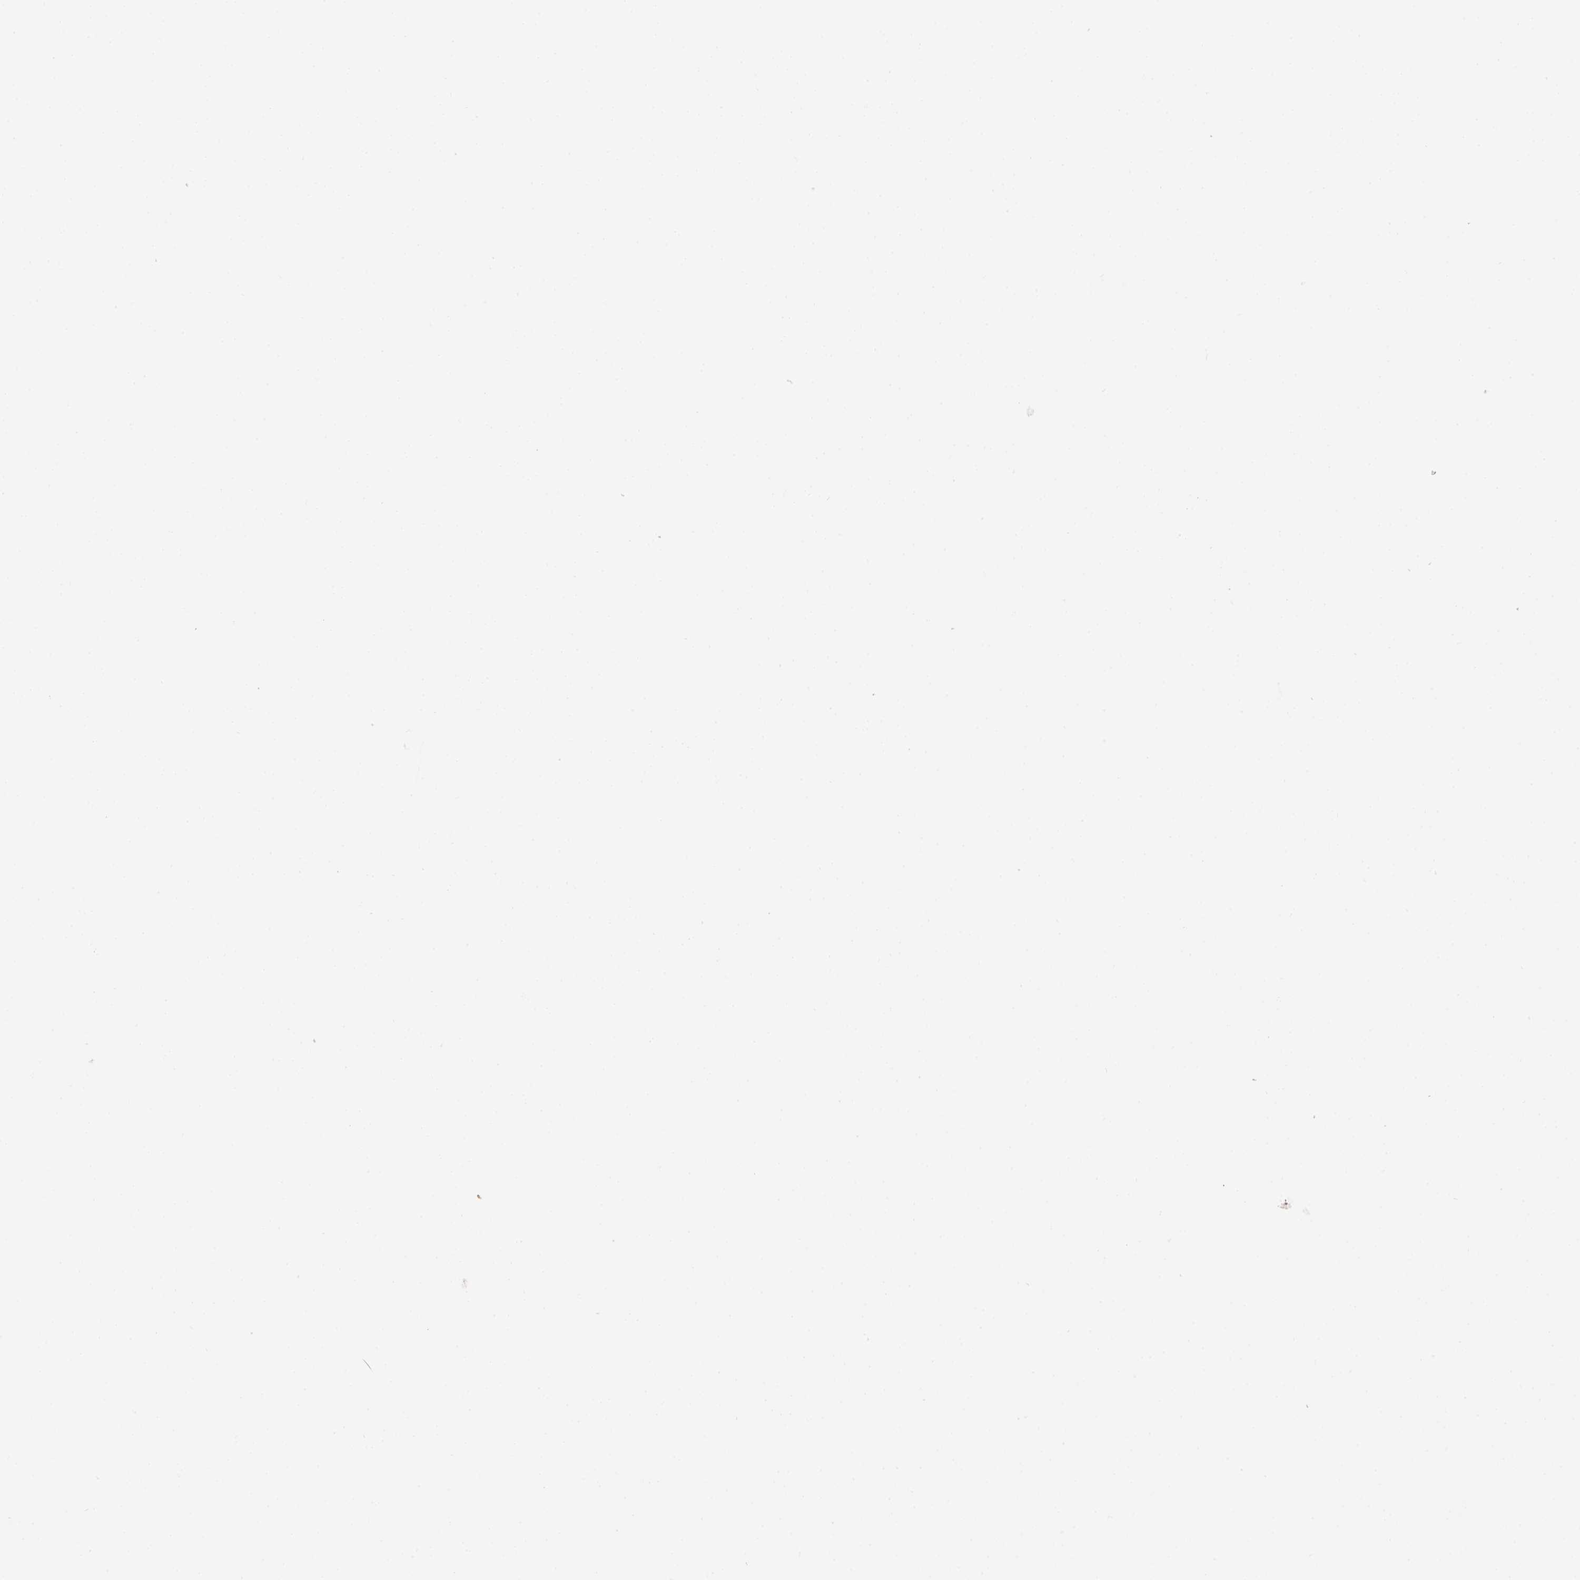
{"staining": {"intensity": "weak", "quantity": ">75%", "location": "cytoplasmic/membranous"}, "tissue": "parathyroid gland", "cell_type": "Glandular cells", "image_type": "normal", "snomed": [{"axis": "morphology", "description": "Normal tissue, NOS"}, {"axis": "topography", "description": "Parathyroid gland"}], "caption": "IHC staining of normal parathyroid gland, which shows low levels of weak cytoplasmic/membranous expression in about >75% of glandular cells indicating weak cytoplasmic/membranous protein staining. The staining was performed using DAB (3,3'-diaminobenzidine) (brown) for protein detection and nuclei were counterstained in hematoxylin (blue).", "gene": "PDC", "patient": {"sex": "female", "age": 71}}